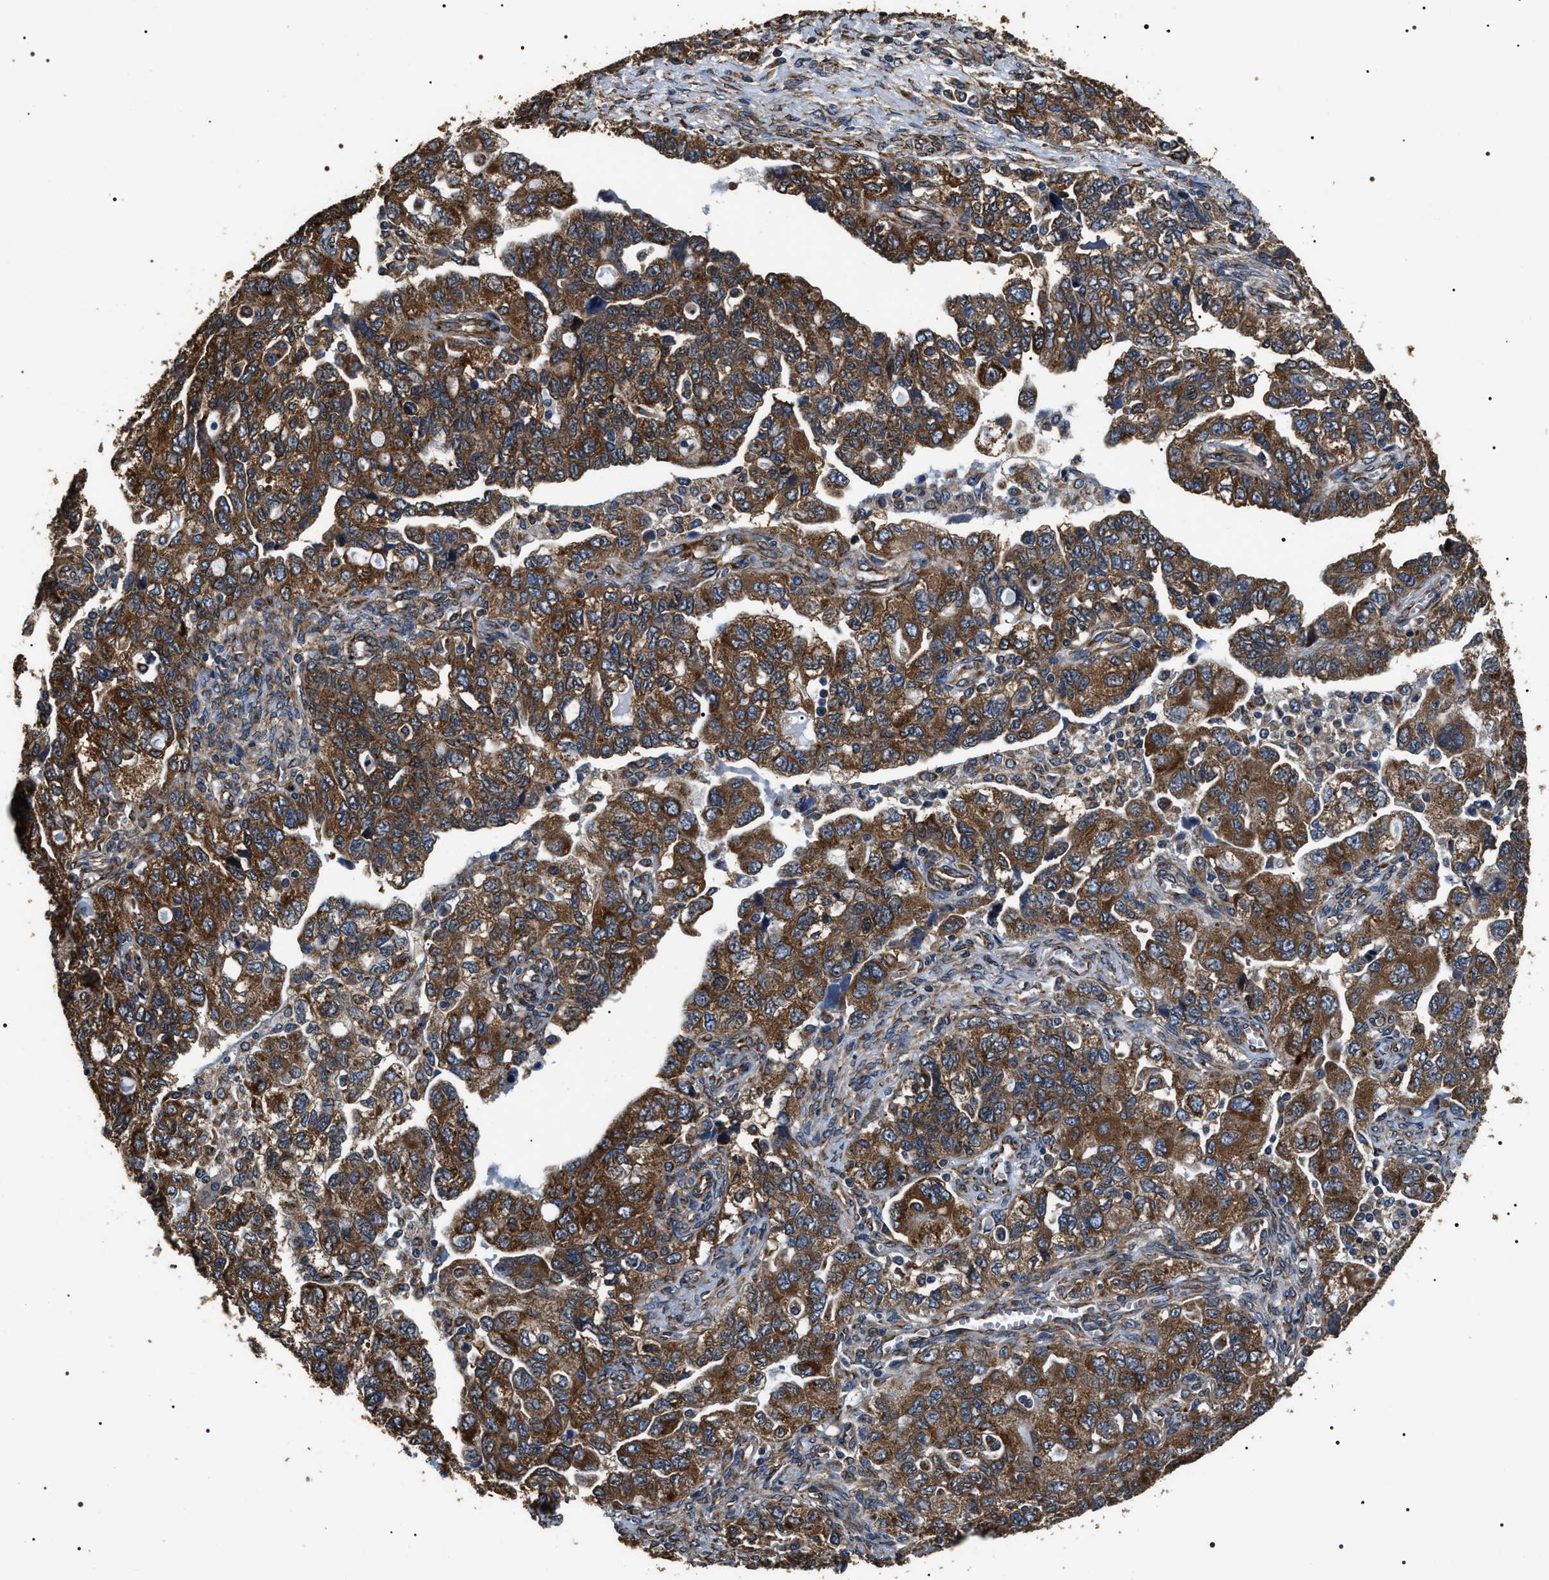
{"staining": {"intensity": "moderate", "quantity": ">75%", "location": "cytoplasmic/membranous"}, "tissue": "ovarian cancer", "cell_type": "Tumor cells", "image_type": "cancer", "snomed": [{"axis": "morphology", "description": "Carcinoma, NOS"}, {"axis": "morphology", "description": "Cystadenocarcinoma, serous, NOS"}, {"axis": "topography", "description": "Ovary"}], "caption": "A medium amount of moderate cytoplasmic/membranous staining is present in about >75% of tumor cells in serous cystadenocarcinoma (ovarian) tissue.", "gene": "KTN1", "patient": {"sex": "female", "age": 69}}